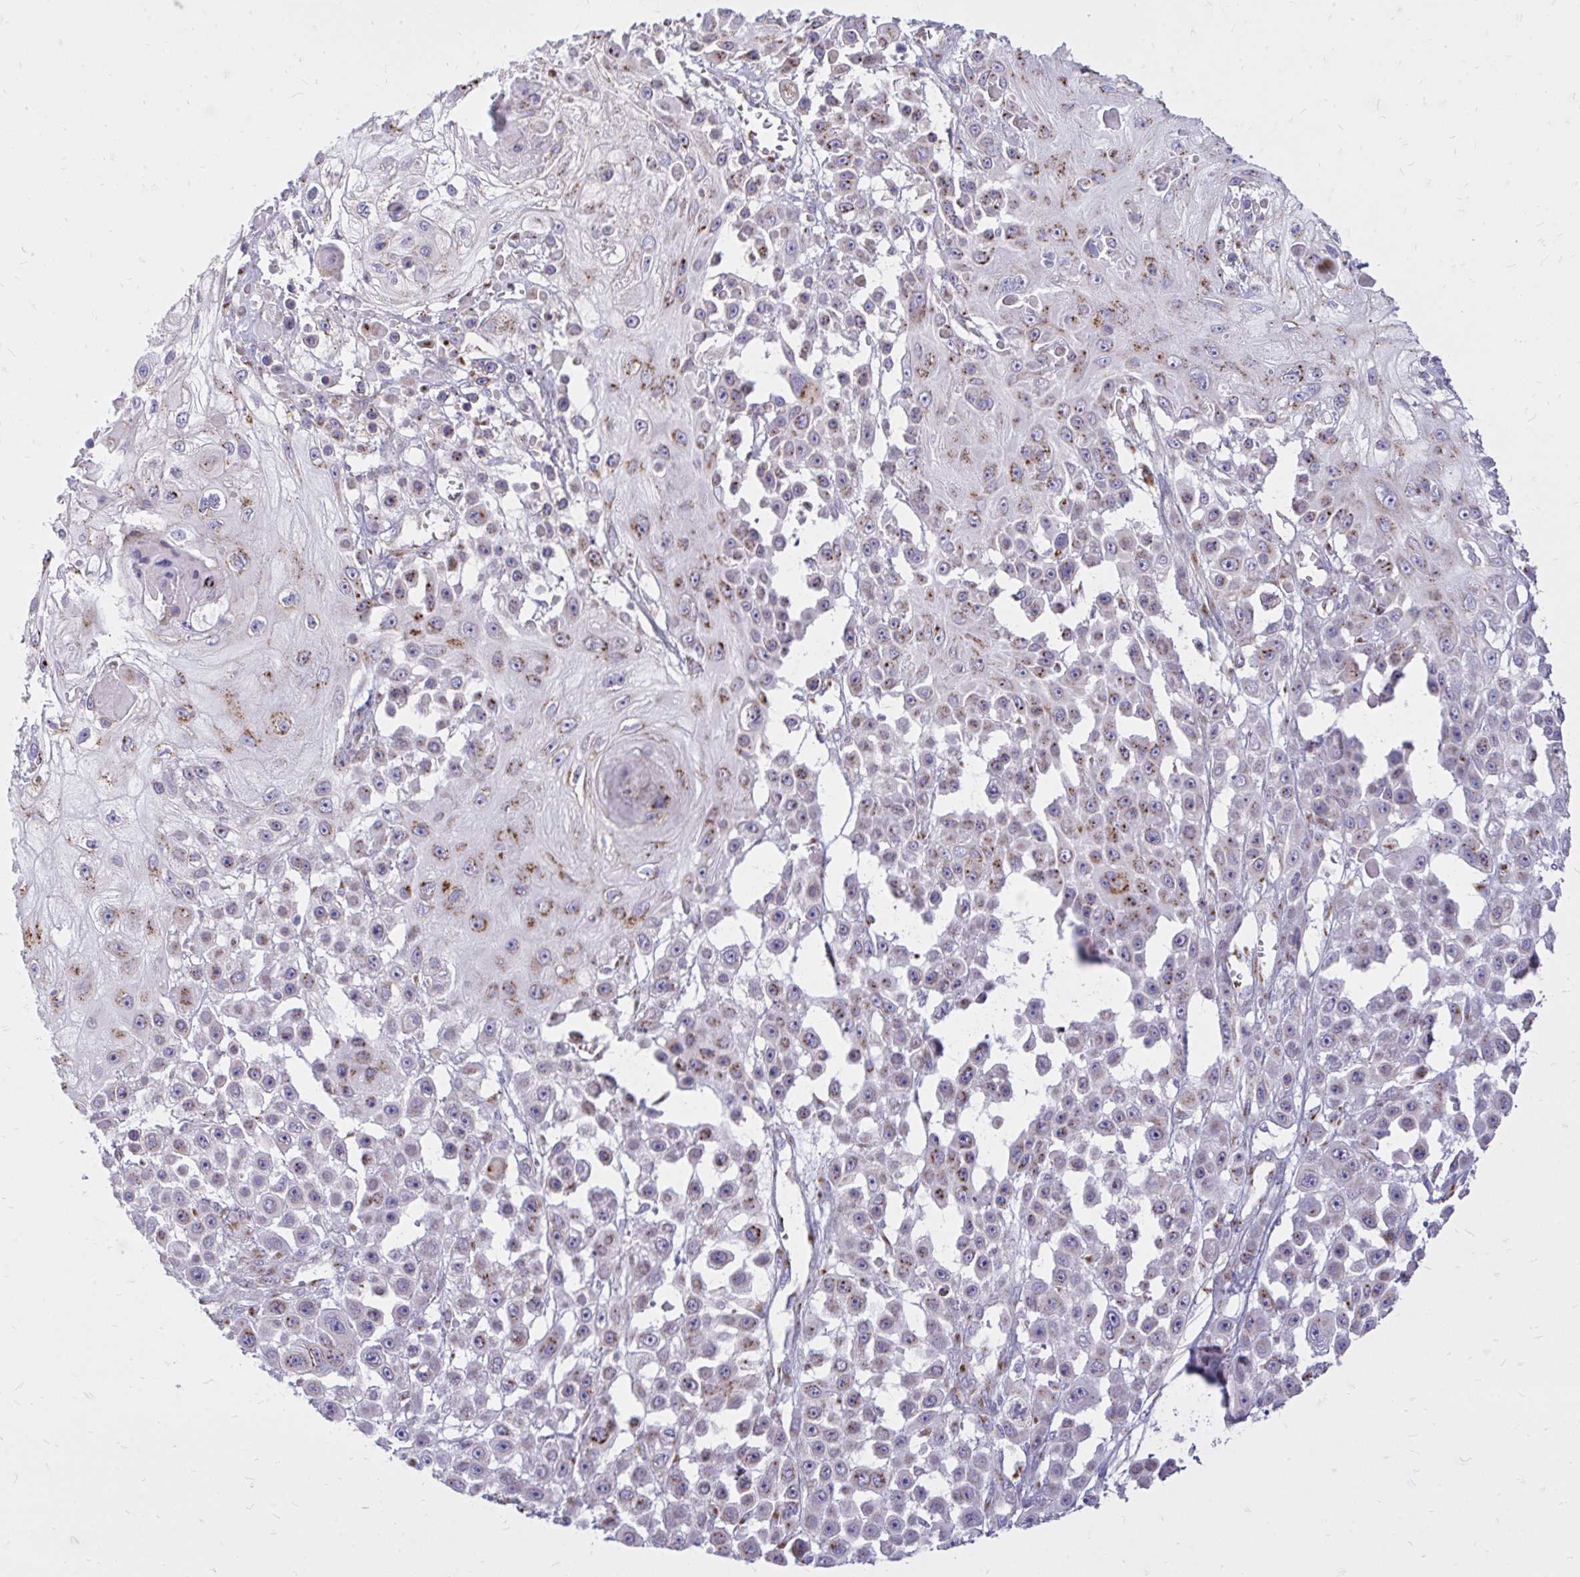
{"staining": {"intensity": "moderate", "quantity": "25%-75%", "location": "cytoplasmic/membranous"}, "tissue": "skin cancer", "cell_type": "Tumor cells", "image_type": "cancer", "snomed": [{"axis": "morphology", "description": "Squamous cell carcinoma, NOS"}, {"axis": "topography", "description": "Skin"}], "caption": "Moderate cytoplasmic/membranous protein staining is present in approximately 25%-75% of tumor cells in skin cancer (squamous cell carcinoma).", "gene": "RAB6B", "patient": {"sex": "male", "age": 67}}